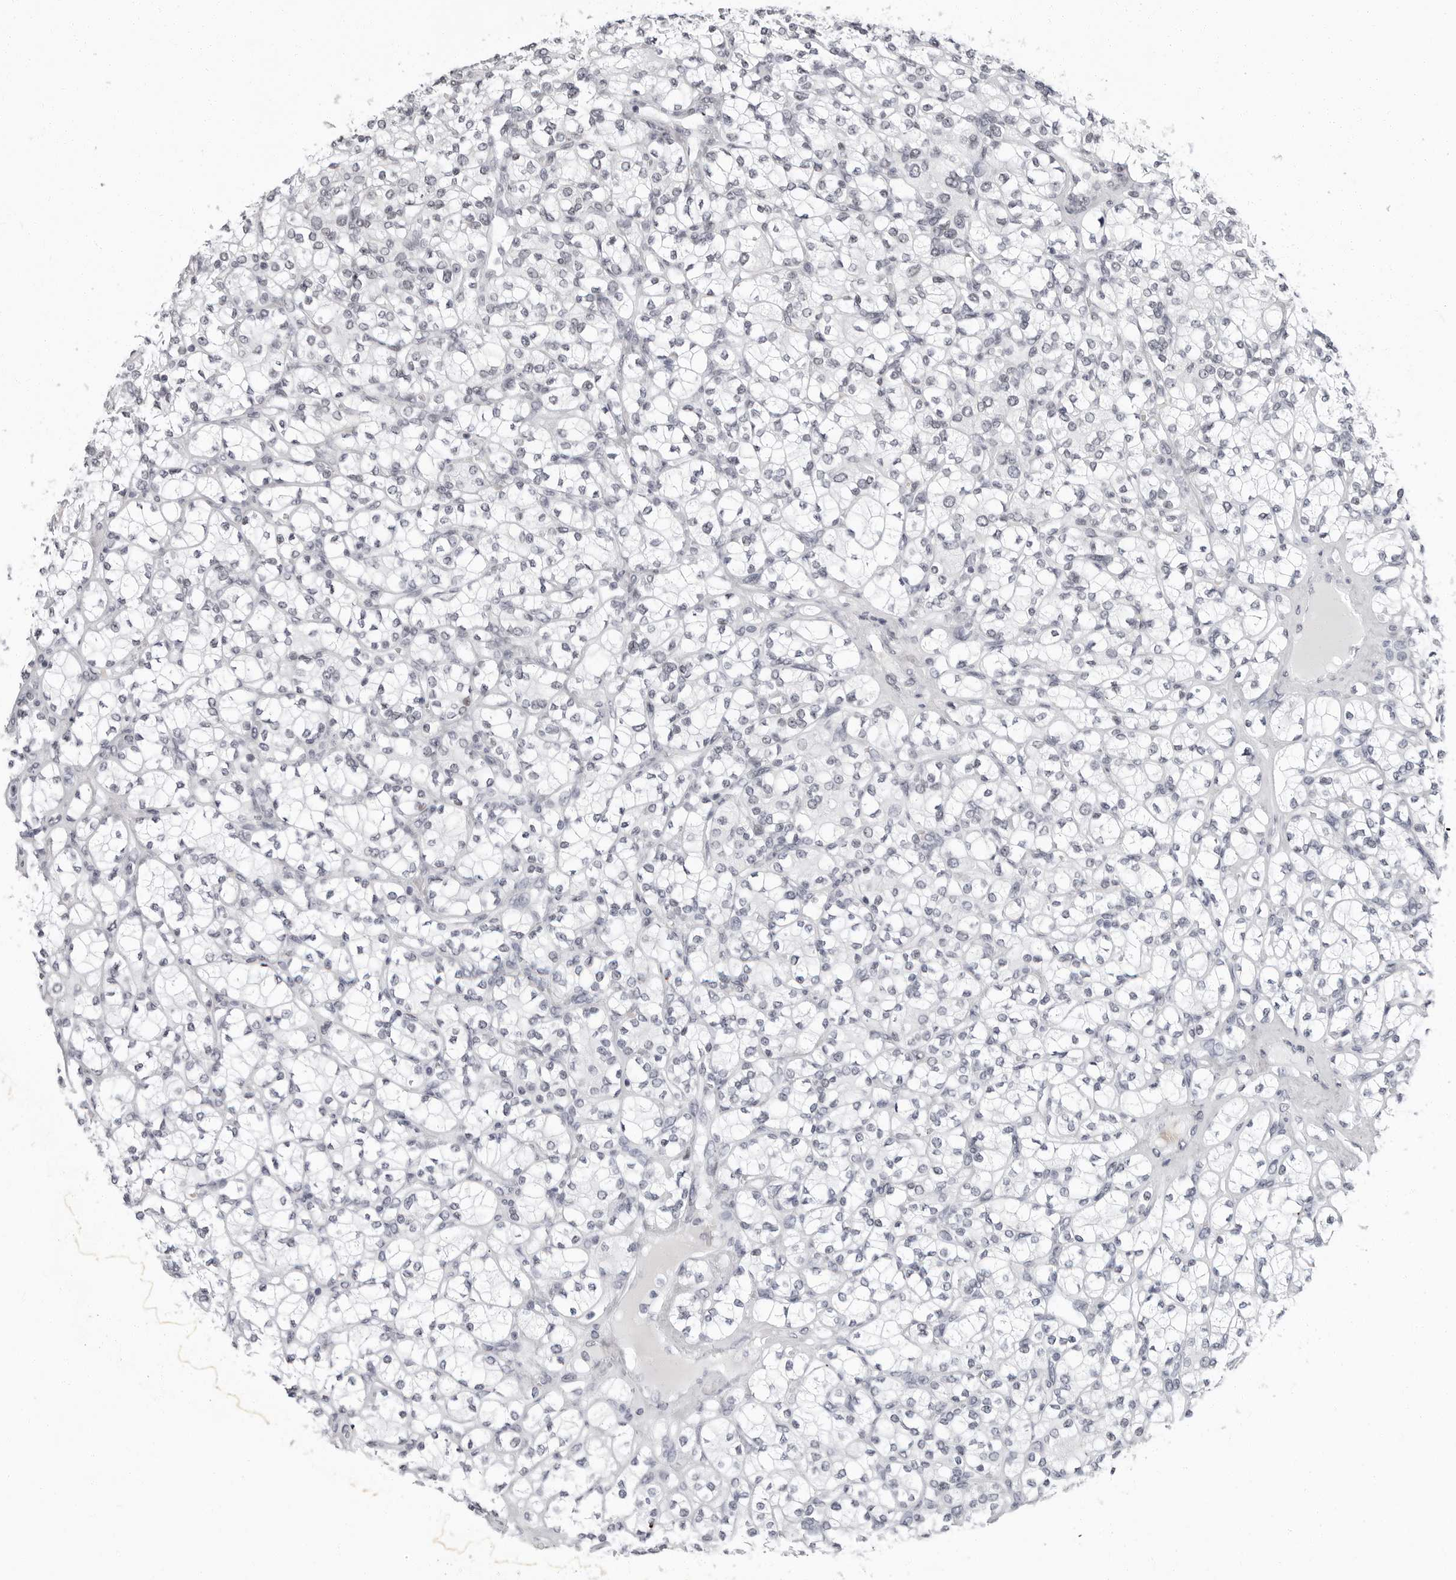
{"staining": {"intensity": "negative", "quantity": "none", "location": "none"}, "tissue": "renal cancer", "cell_type": "Tumor cells", "image_type": "cancer", "snomed": [{"axis": "morphology", "description": "Adenocarcinoma, NOS"}, {"axis": "topography", "description": "Kidney"}], "caption": "This is an IHC histopathology image of human renal adenocarcinoma. There is no positivity in tumor cells.", "gene": "VEZF1", "patient": {"sex": "male", "age": 77}}